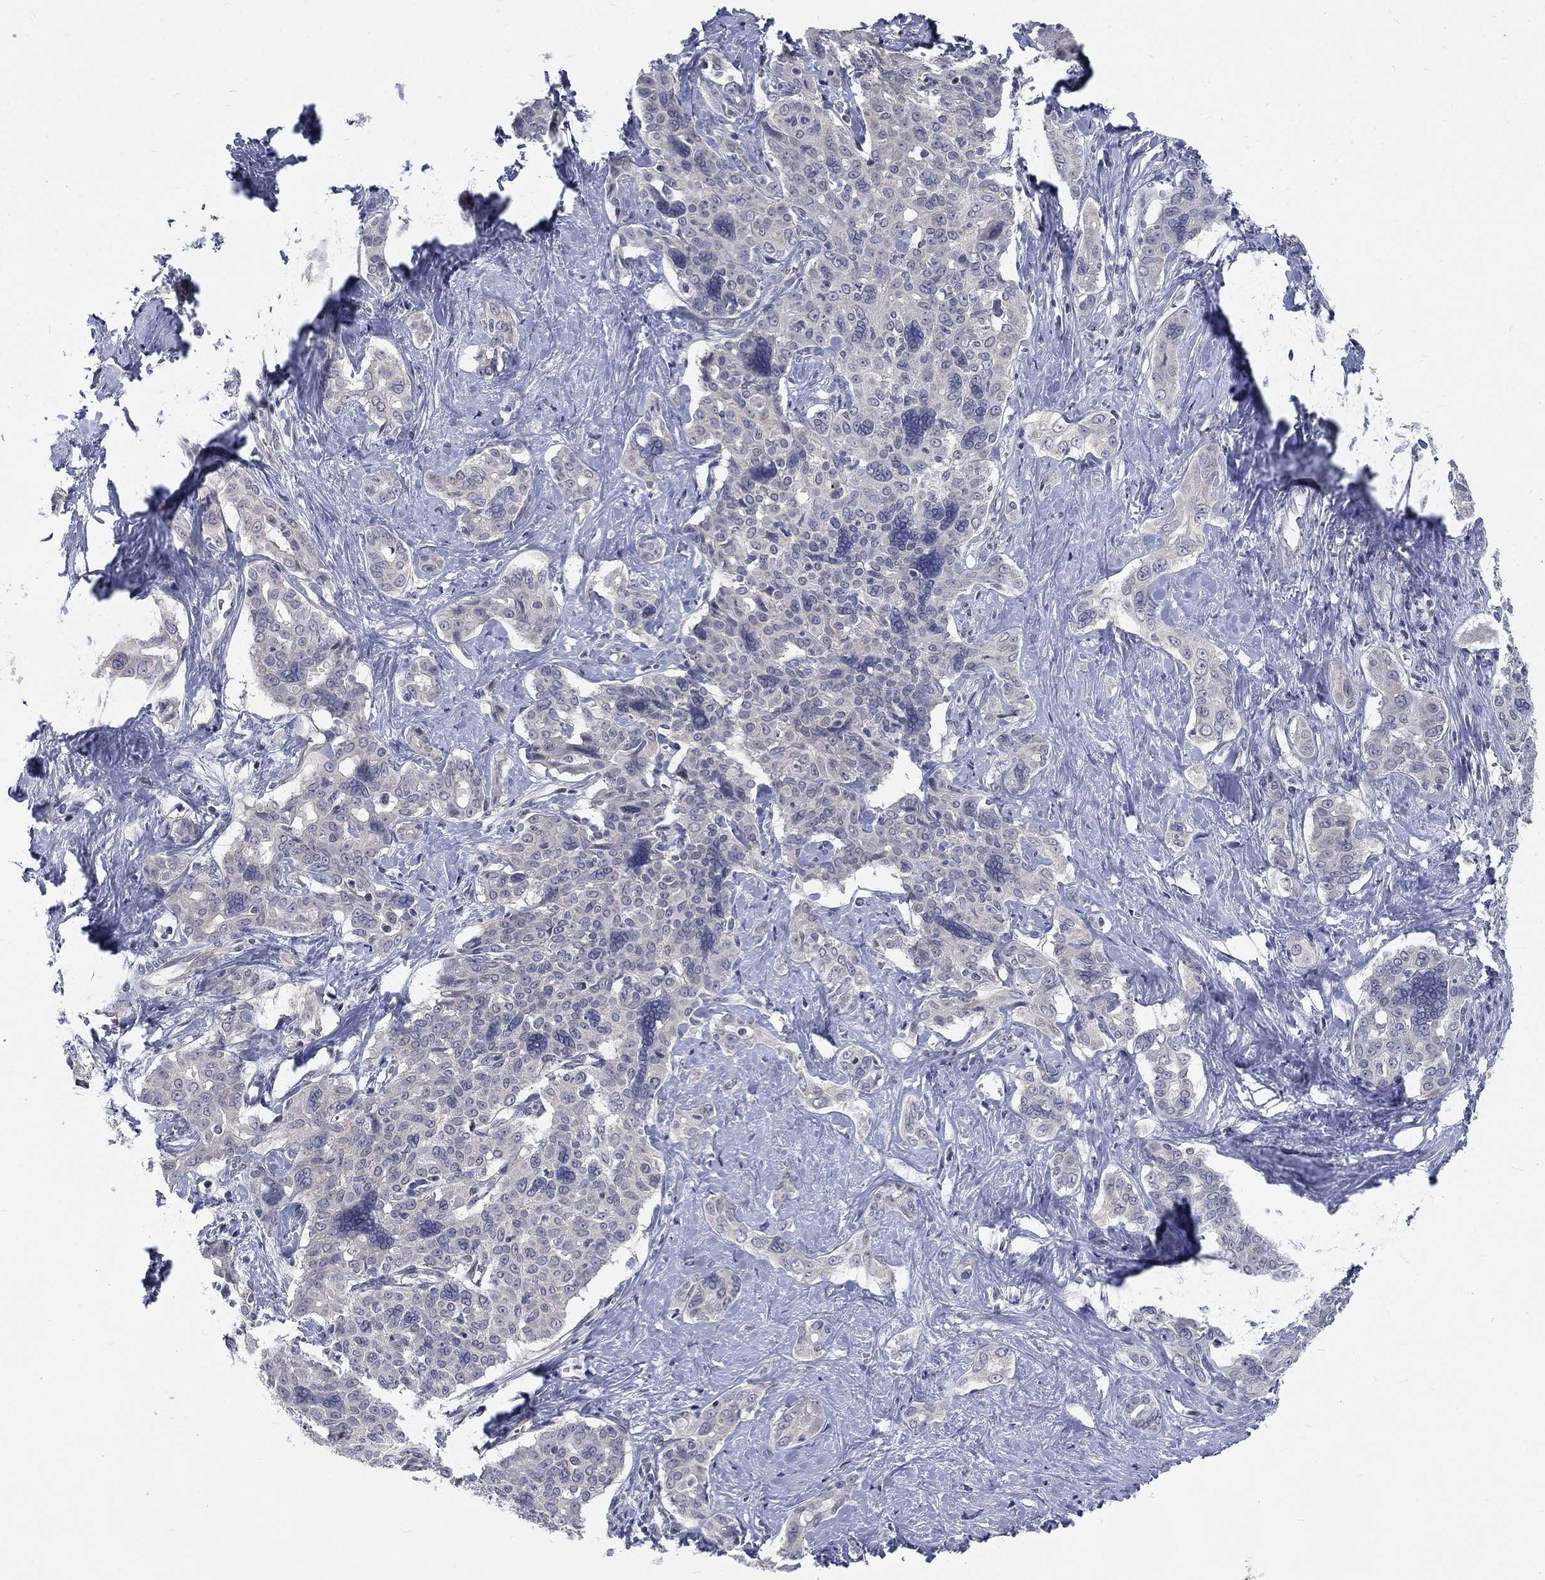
{"staining": {"intensity": "negative", "quantity": "none", "location": "none"}, "tissue": "liver cancer", "cell_type": "Tumor cells", "image_type": "cancer", "snomed": [{"axis": "morphology", "description": "Cholangiocarcinoma"}, {"axis": "topography", "description": "Liver"}], "caption": "The histopathology image reveals no staining of tumor cells in liver cancer.", "gene": "PHKA1", "patient": {"sex": "female", "age": 47}}